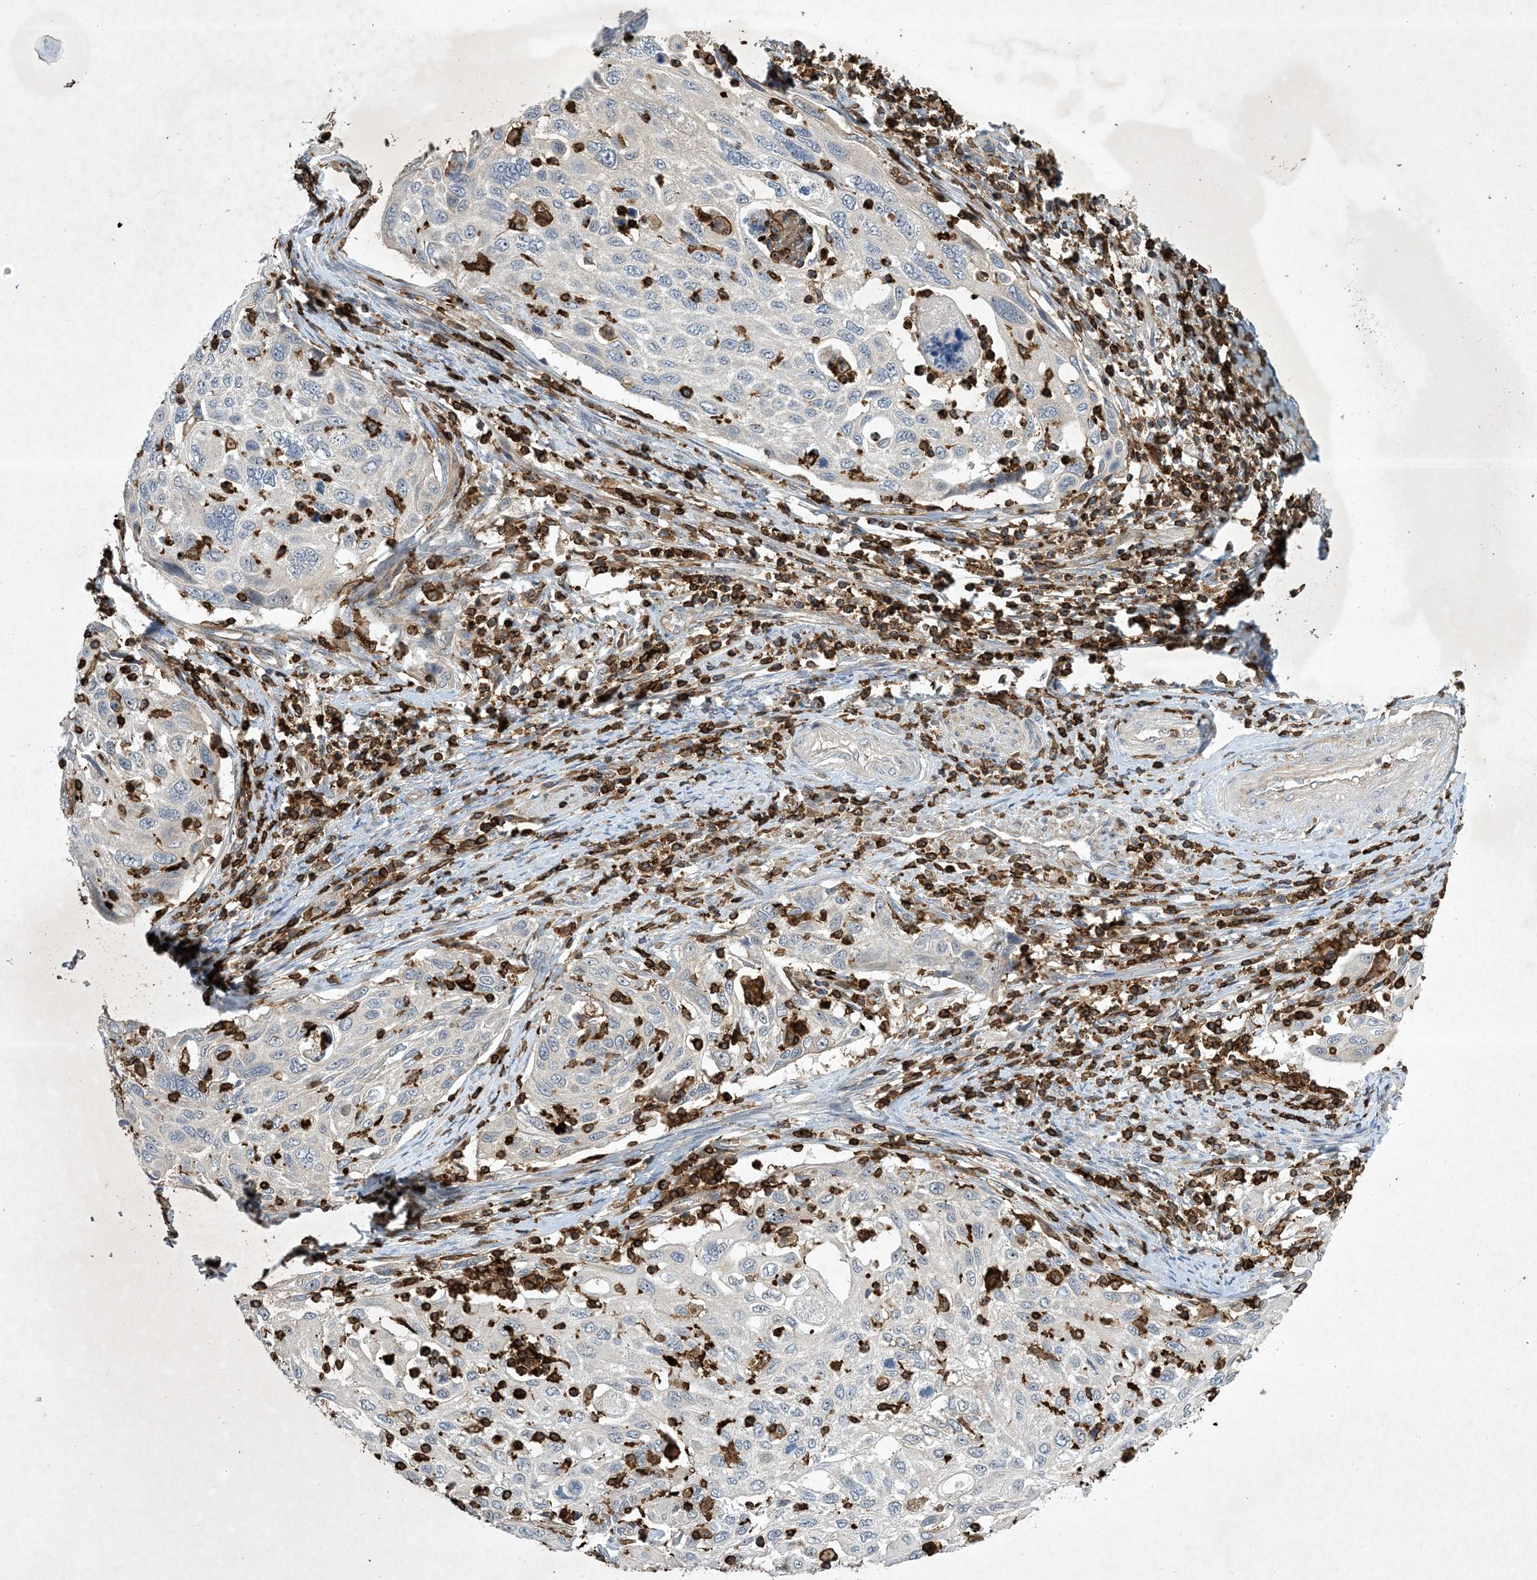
{"staining": {"intensity": "negative", "quantity": "none", "location": "none"}, "tissue": "cervical cancer", "cell_type": "Tumor cells", "image_type": "cancer", "snomed": [{"axis": "morphology", "description": "Squamous cell carcinoma, NOS"}, {"axis": "topography", "description": "Cervix"}], "caption": "This micrograph is of cervical squamous cell carcinoma stained with immunohistochemistry to label a protein in brown with the nuclei are counter-stained blue. There is no positivity in tumor cells.", "gene": "AK9", "patient": {"sex": "female", "age": 70}}